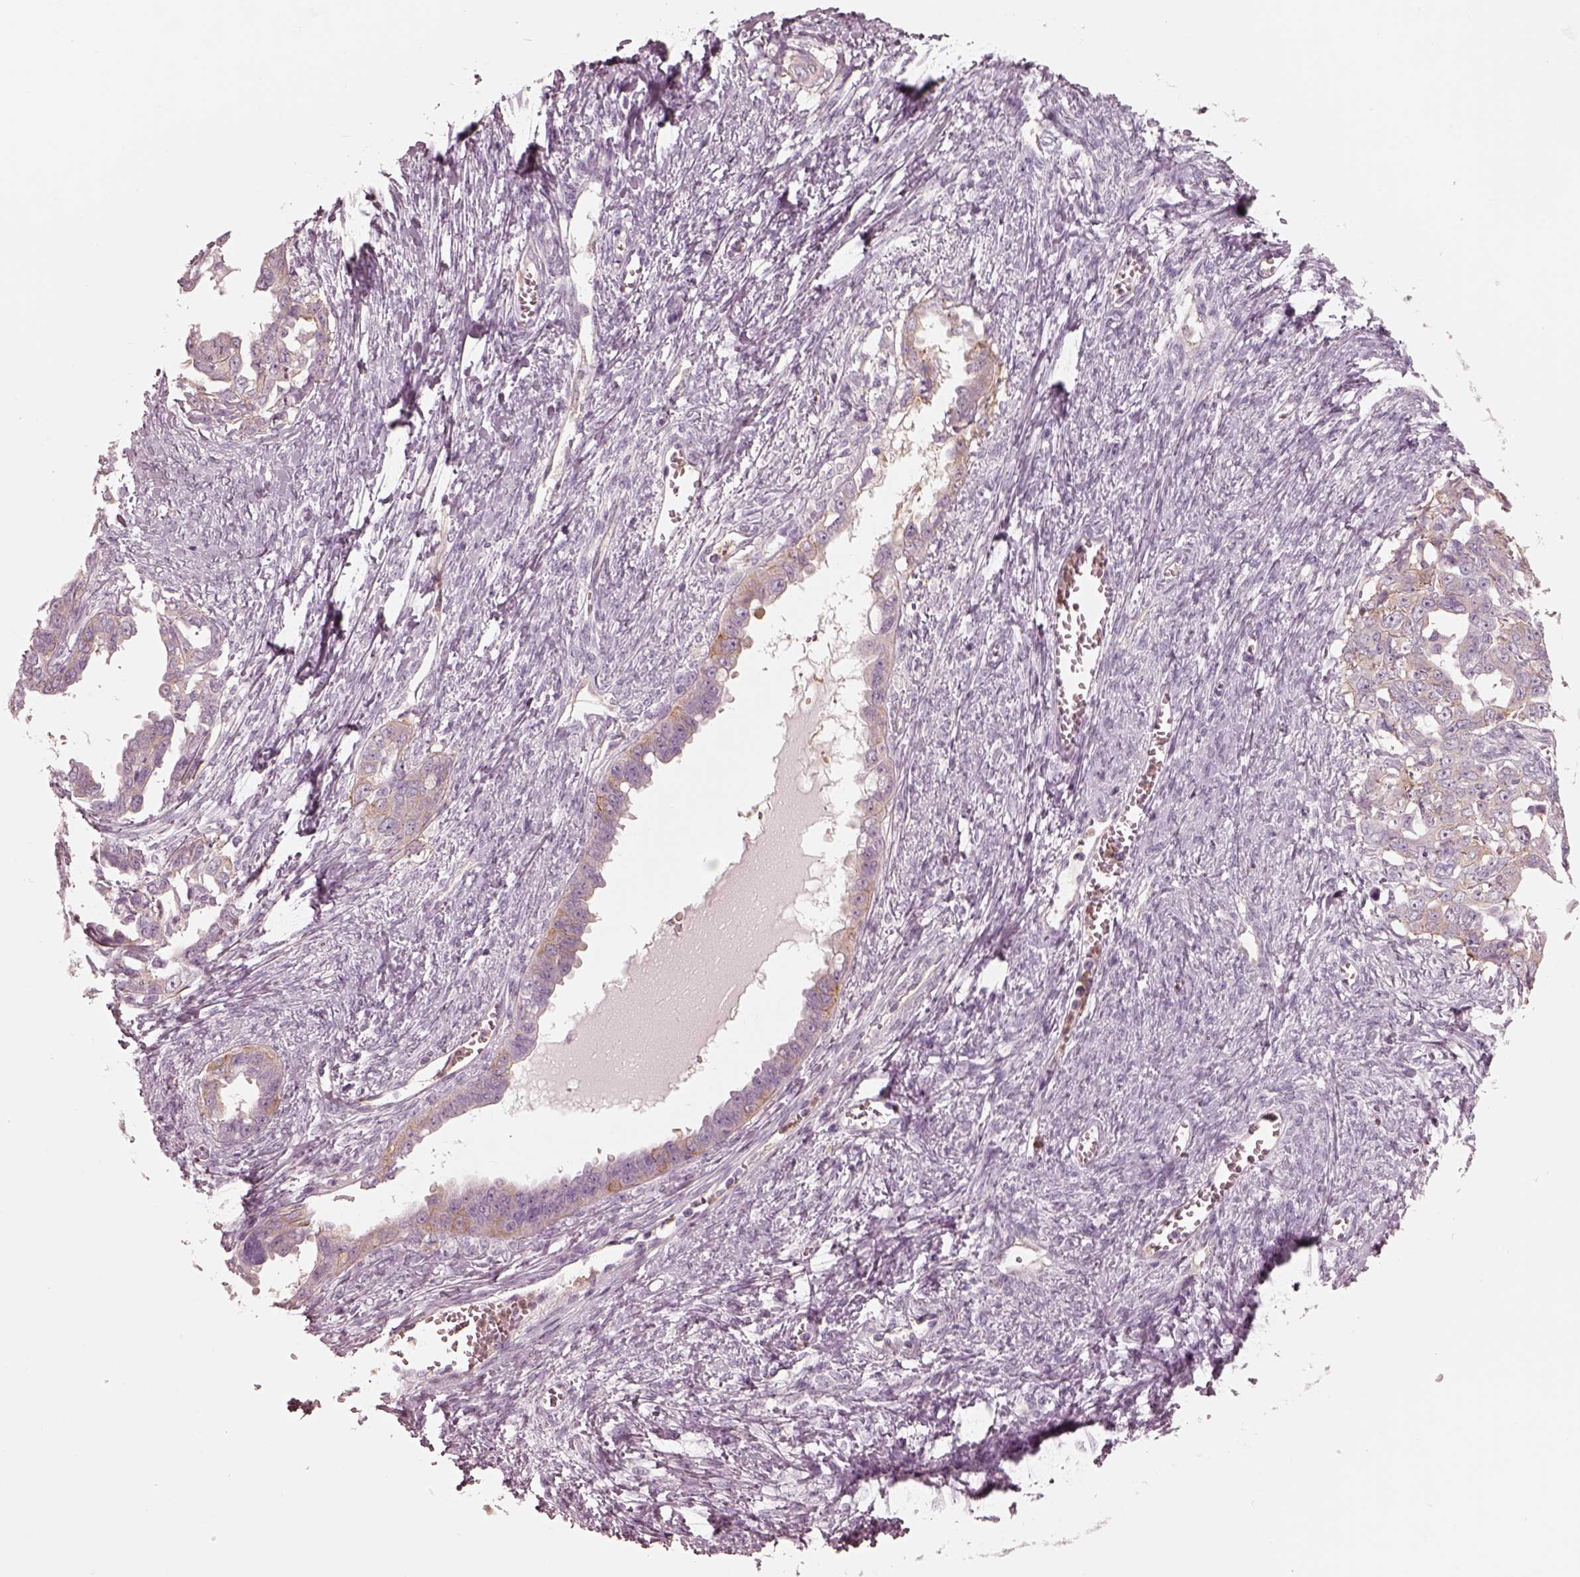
{"staining": {"intensity": "weak", "quantity": "25%-75%", "location": "cytoplasmic/membranous"}, "tissue": "ovarian cancer", "cell_type": "Tumor cells", "image_type": "cancer", "snomed": [{"axis": "morphology", "description": "Cystadenocarcinoma, serous, NOS"}, {"axis": "topography", "description": "Ovary"}], "caption": "Brown immunohistochemical staining in serous cystadenocarcinoma (ovarian) exhibits weak cytoplasmic/membranous staining in about 25%-75% of tumor cells. Nuclei are stained in blue.", "gene": "GPRIN1", "patient": {"sex": "female", "age": 69}}